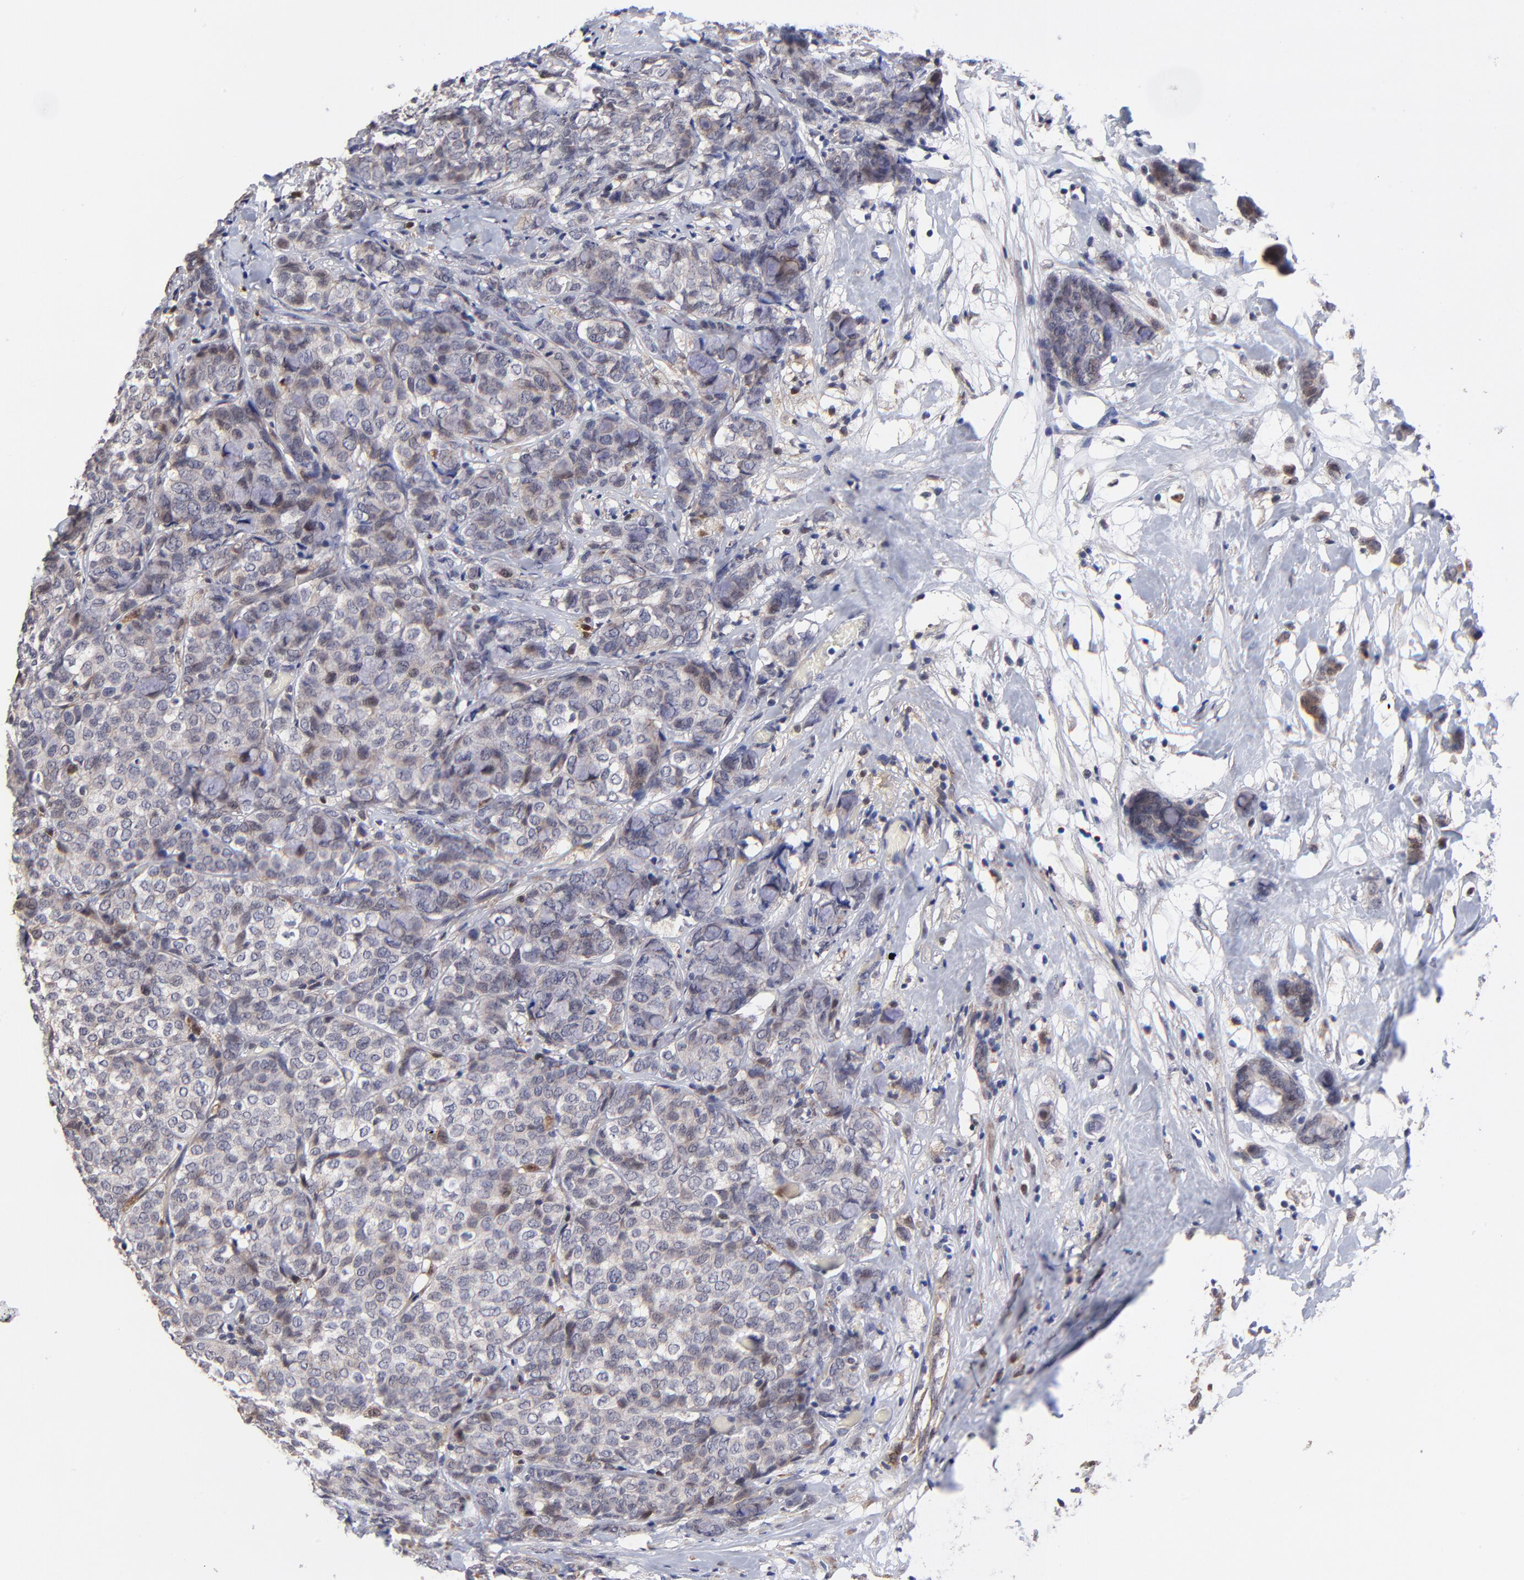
{"staining": {"intensity": "weak", "quantity": ">75%", "location": "cytoplasmic/membranous"}, "tissue": "breast cancer", "cell_type": "Tumor cells", "image_type": "cancer", "snomed": [{"axis": "morphology", "description": "Lobular carcinoma"}, {"axis": "topography", "description": "Breast"}], "caption": "An IHC photomicrograph of neoplastic tissue is shown. Protein staining in brown highlights weak cytoplasmic/membranous positivity in breast lobular carcinoma within tumor cells.", "gene": "FBXL12", "patient": {"sex": "female", "age": 60}}